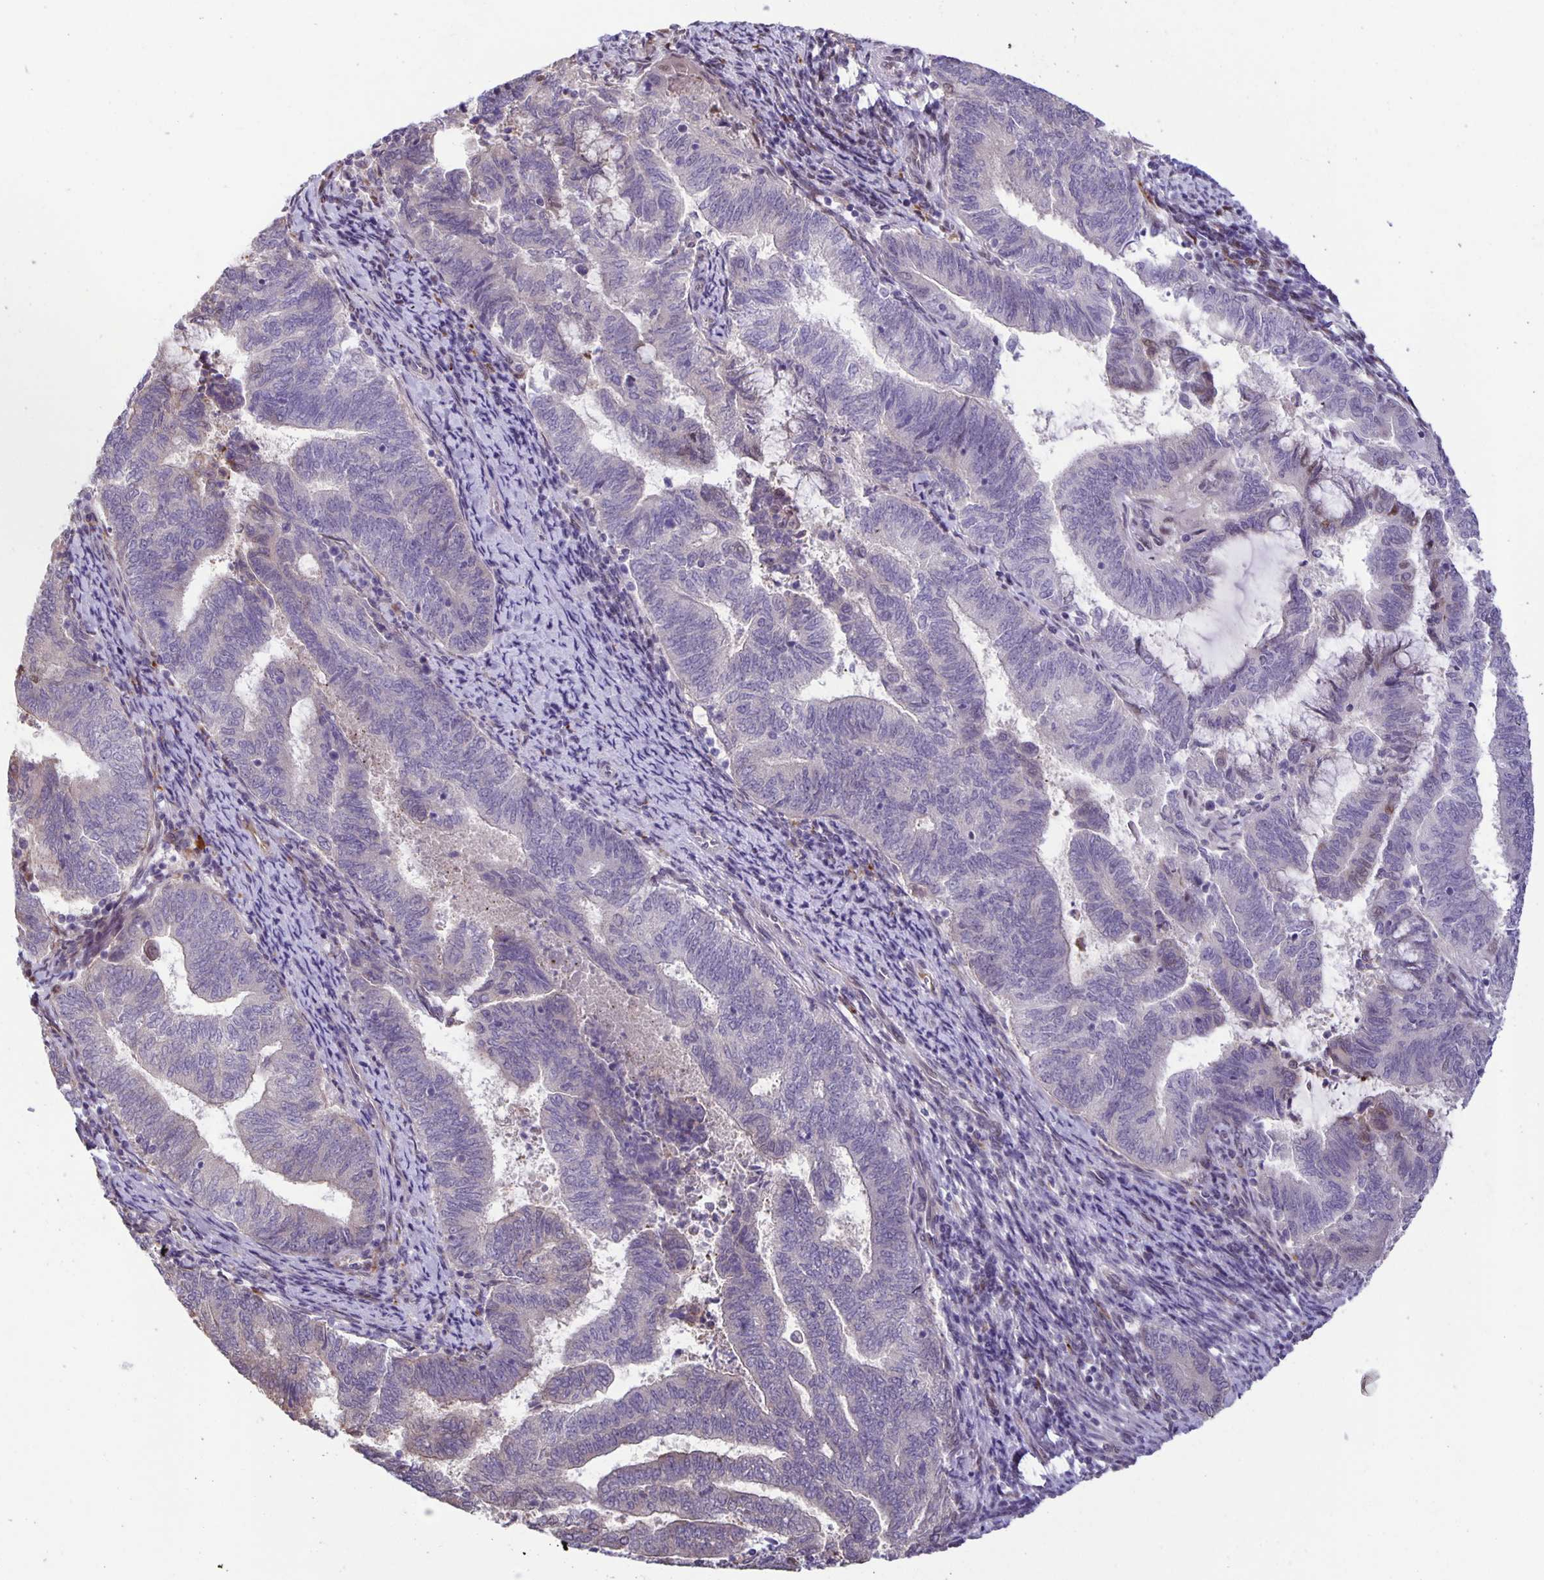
{"staining": {"intensity": "negative", "quantity": "none", "location": "none"}, "tissue": "endometrial cancer", "cell_type": "Tumor cells", "image_type": "cancer", "snomed": [{"axis": "morphology", "description": "Adenocarcinoma, NOS"}, {"axis": "topography", "description": "Endometrium"}], "caption": "Endometrial adenocarcinoma was stained to show a protein in brown. There is no significant positivity in tumor cells.", "gene": "MAPK12", "patient": {"sex": "female", "age": 65}}